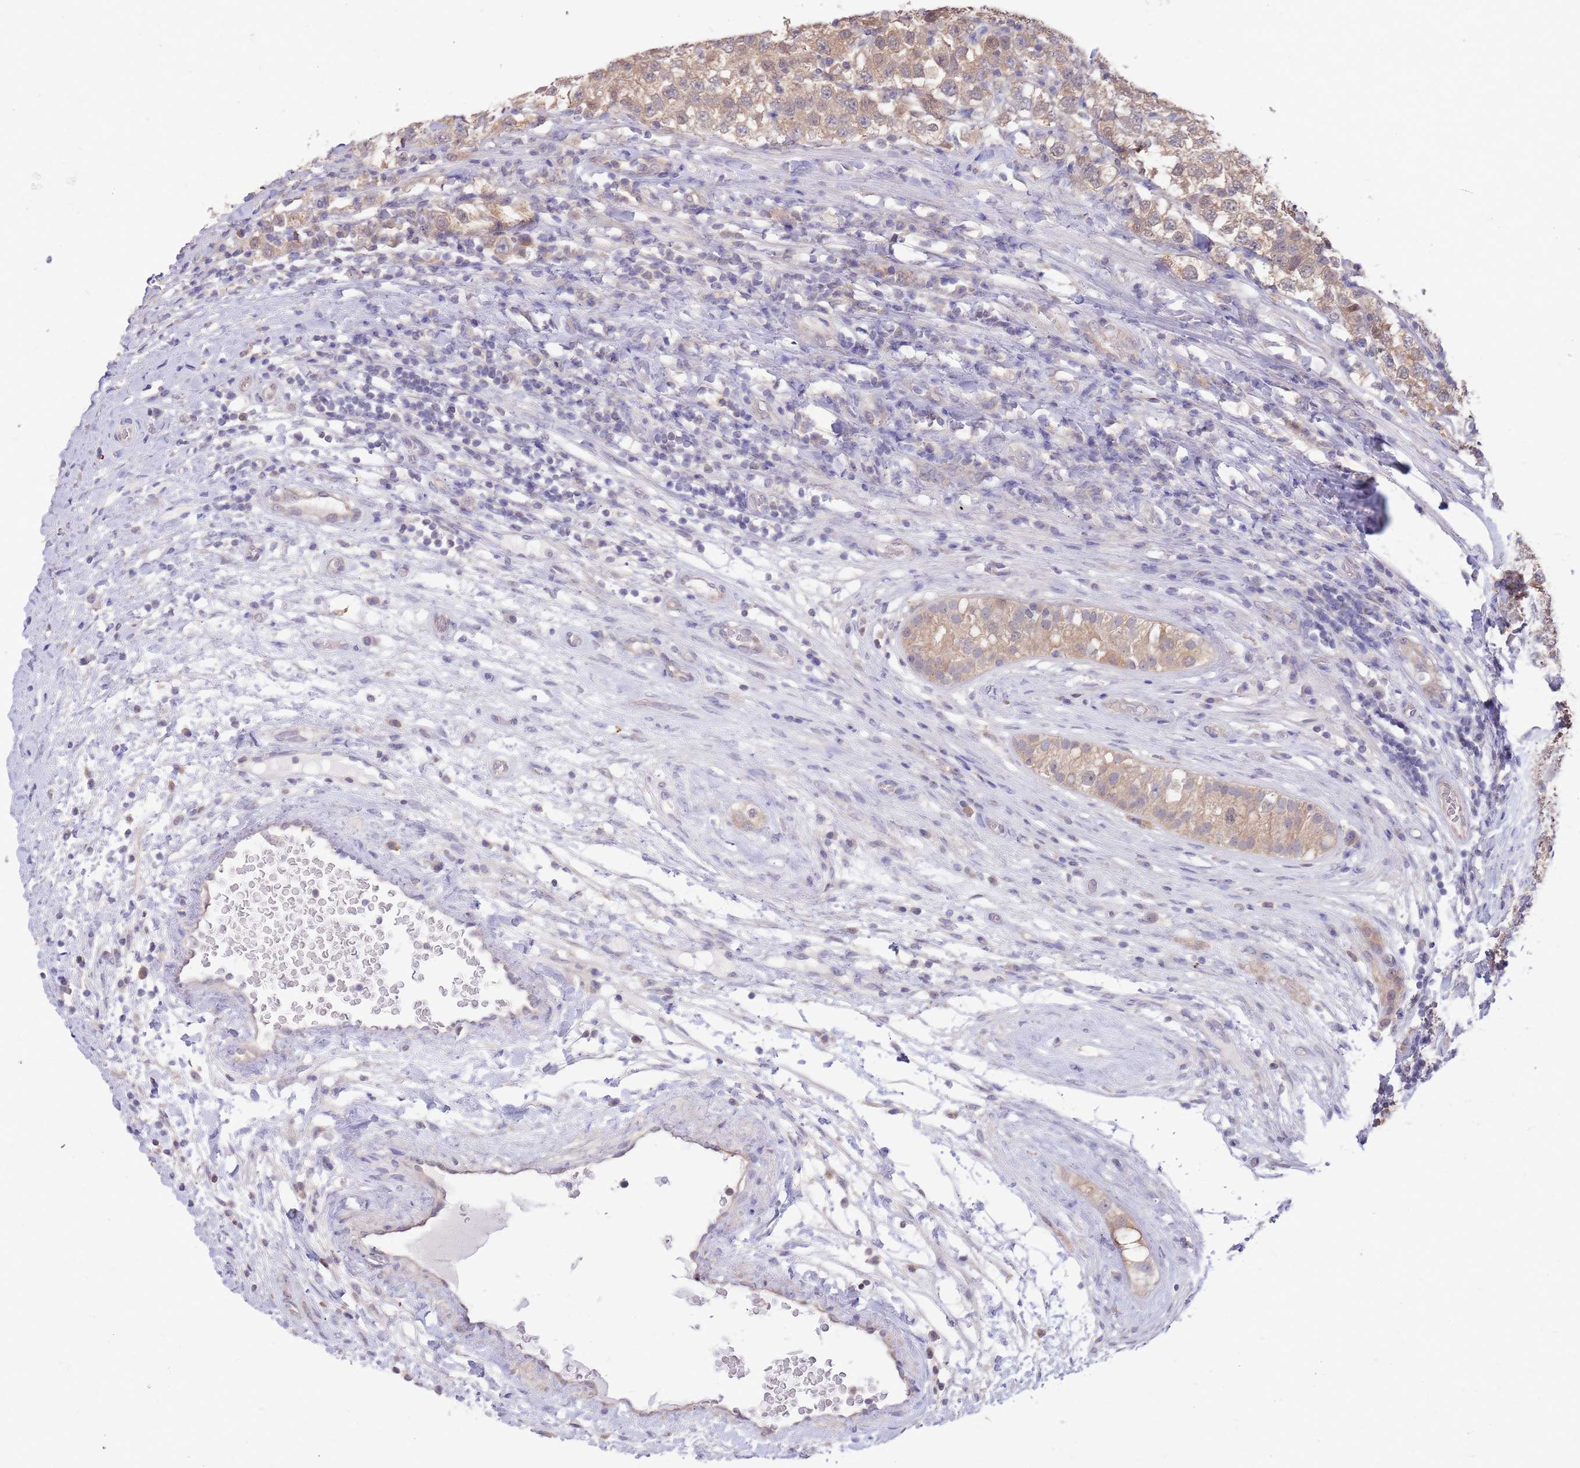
{"staining": {"intensity": "moderate", "quantity": ">75%", "location": "cytoplasmic/membranous,nuclear"}, "tissue": "testis cancer", "cell_type": "Tumor cells", "image_type": "cancer", "snomed": [{"axis": "morphology", "description": "Seminoma, NOS"}, {"axis": "topography", "description": "Testis"}], "caption": "Testis cancer (seminoma) stained with IHC shows moderate cytoplasmic/membranous and nuclear positivity in about >75% of tumor cells.", "gene": "AP5S1", "patient": {"sex": "male", "age": 34}}